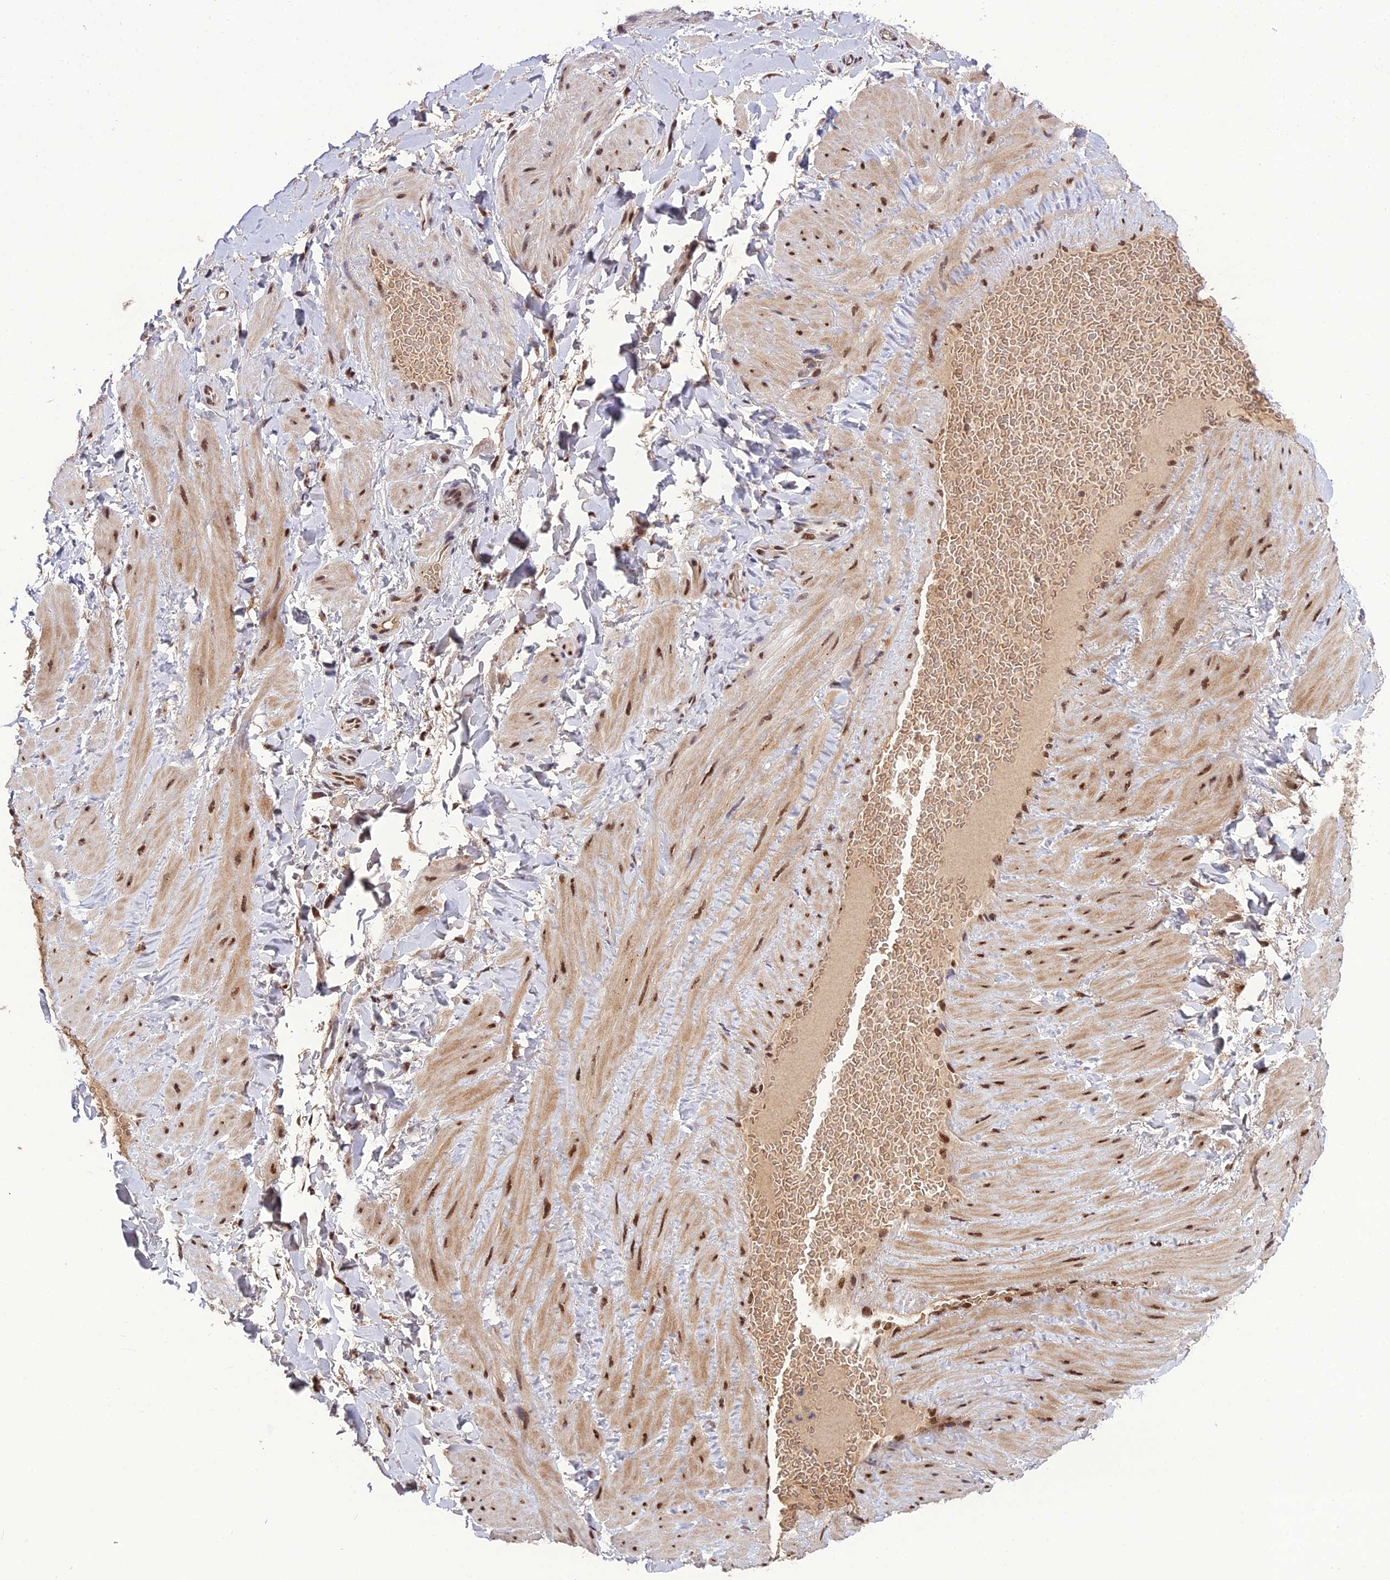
{"staining": {"intensity": "moderate", "quantity": ">75%", "location": "nuclear"}, "tissue": "adipose tissue", "cell_type": "Adipocytes", "image_type": "normal", "snomed": [{"axis": "morphology", "description": "Normal tissue, NOS"}, {"axis": "topography", "description": "Soft tissue"}, {"axis": "topography", "description": "Vascular tissue"}], "caption": "Immunohistochemical staining of unremarkable human adipose tissue shows medium levels of moderate nuclear staining in approximately >75% of adipocytes.", "gene": "ARL2", "patient": {"sex": "male", "age": 54}}